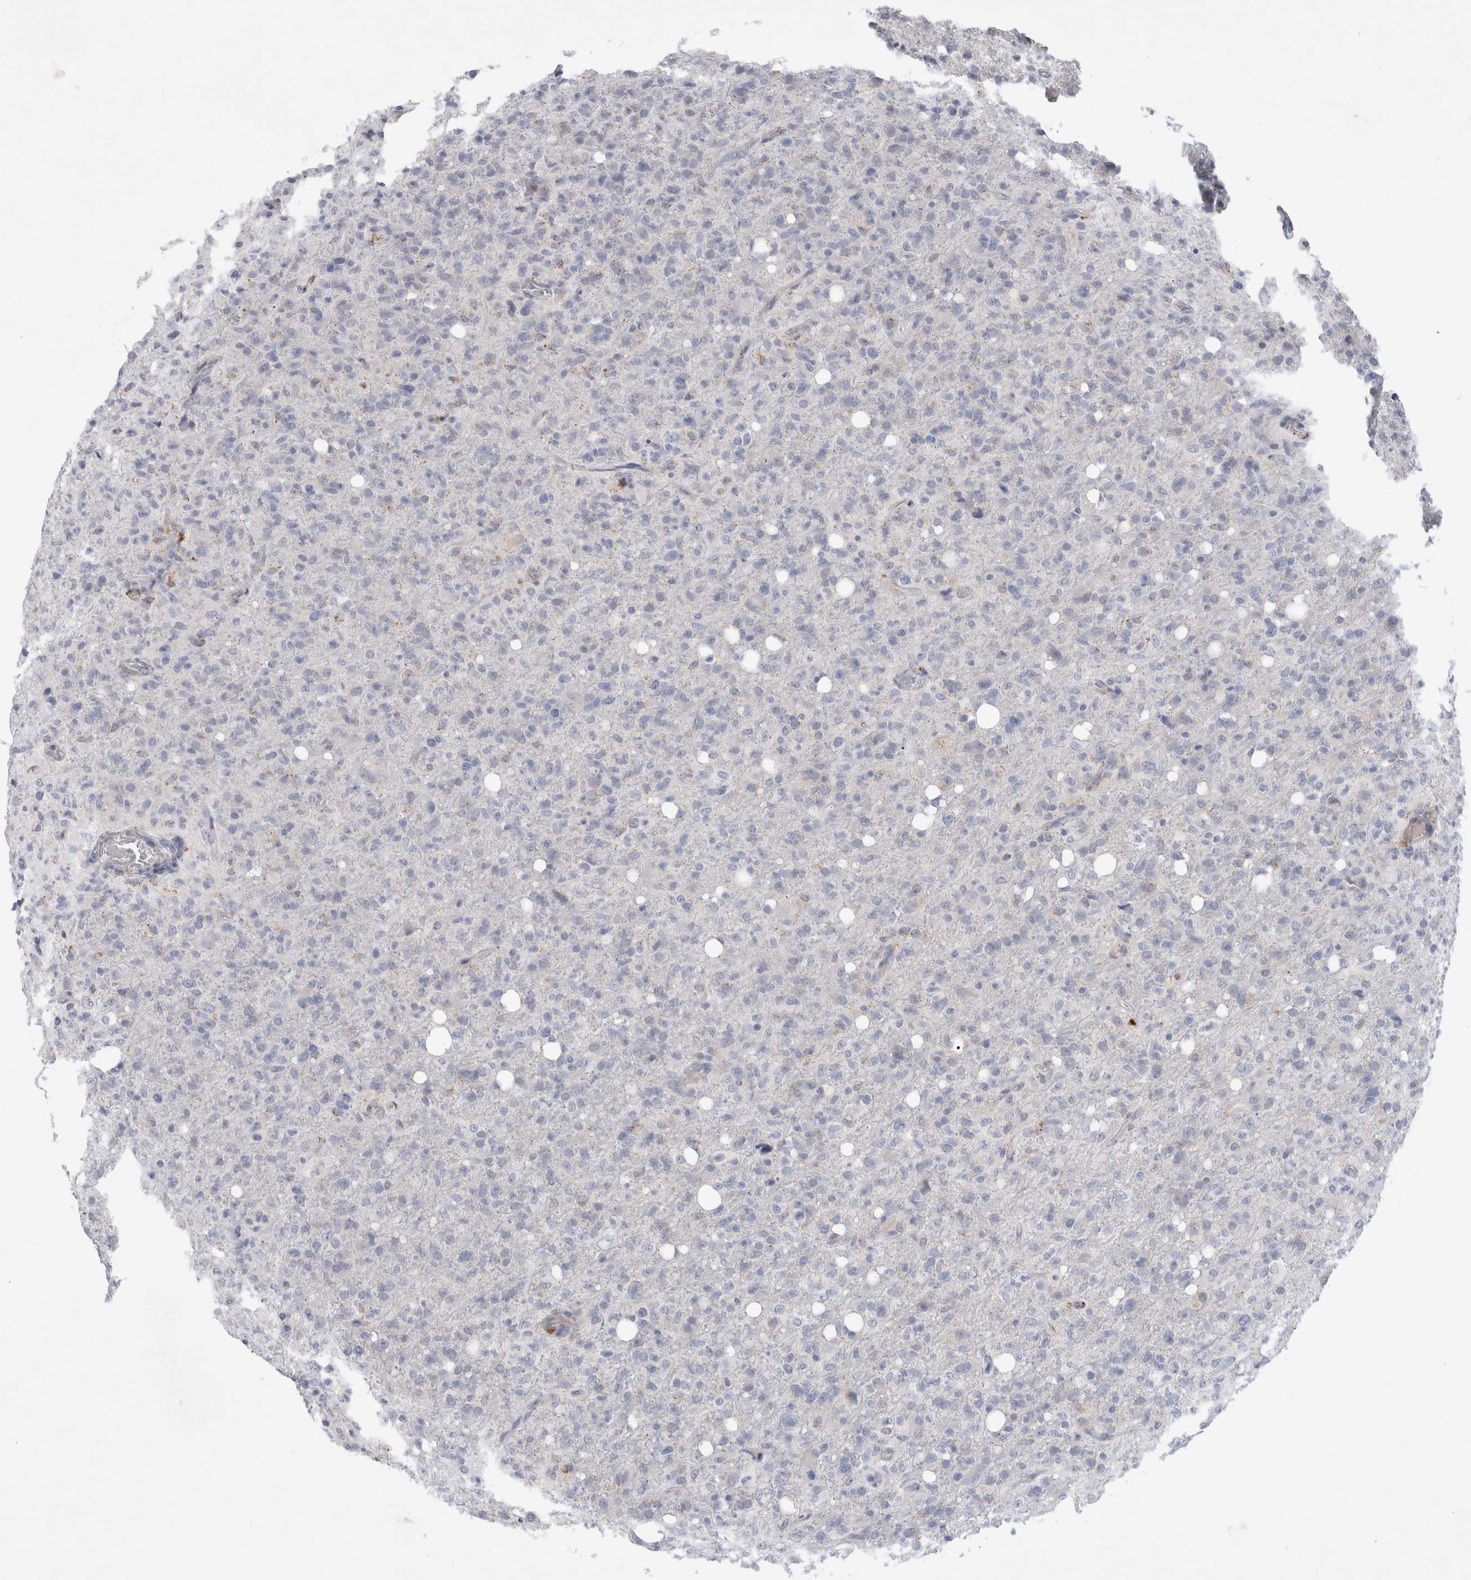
{"staining": {"intensity": "negative", "quantity": "none", "location": "none"}, "tissue": "glioma", "cell_type": "Tumor cells", "image_type": "cancer", "snomed": [{"axis": "morphology", "description": "Glioma, malignant, High grade"}, {"axis": "topography", "description": "Brain"}], "caption": "High-grade glioma (malignant) stained for a protein using IHC demonstrates no staining tumor cells.", "gene": "GAA", "patient": {"sex": "female", "age": 57}}